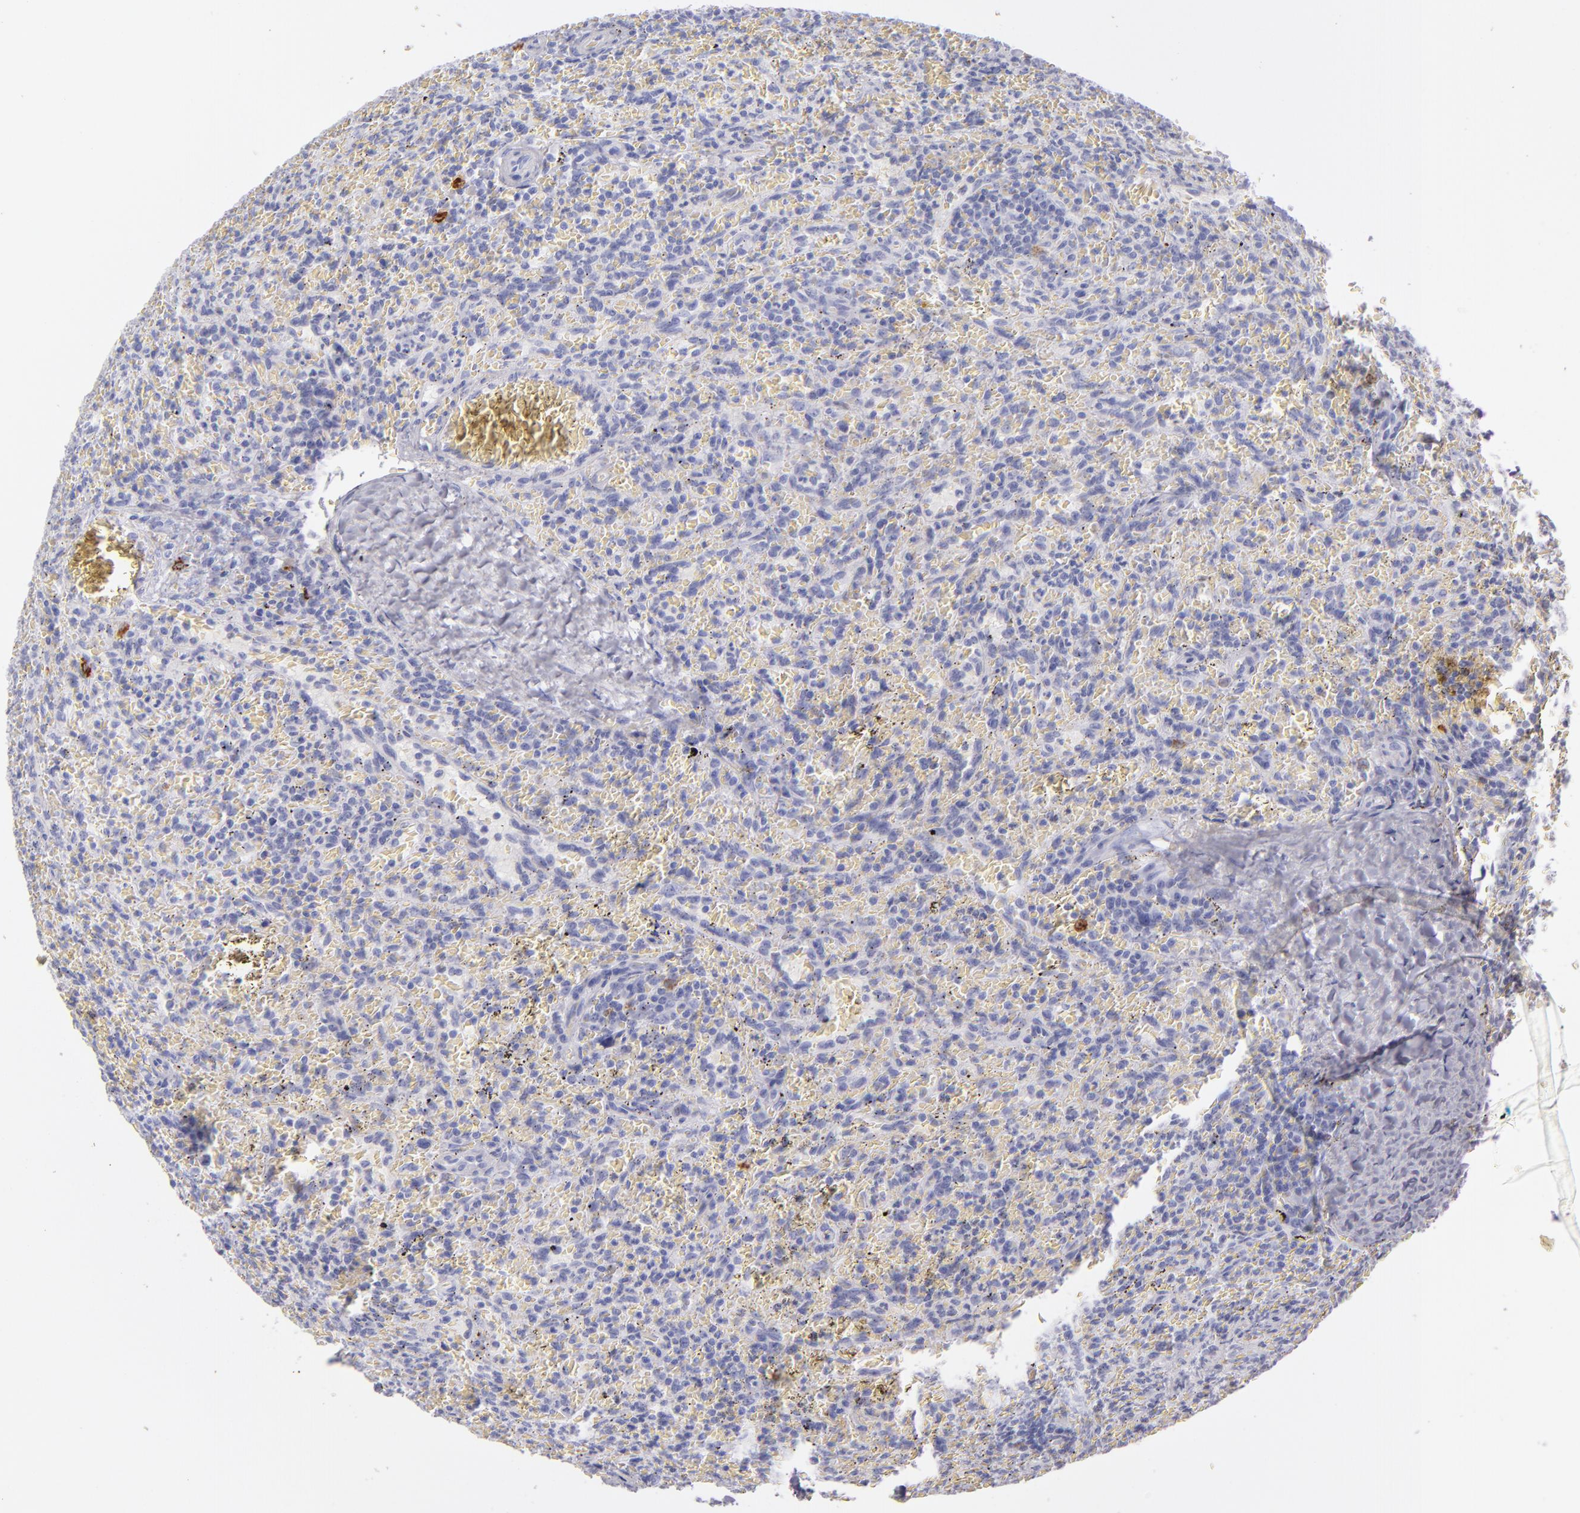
{"staining": {"intensity": "negative", "quantity": "none", "location": "none"}, "tissue": "lymphoma", "cell_type": "Tumor cells", "image_type": "cancer", "snomed": [{"axis": "morphology", "description": "Malignant lymphoma, non-Hodgkin's type, Low grade"}, {"axis": "topography", "description": "Spleen"}], "caption": "Photomicrograph shows no significant protein positivity in tumor cells of lymphoma.", "gene": "CD207", "patient": {"sex": "female", "age": 64}}